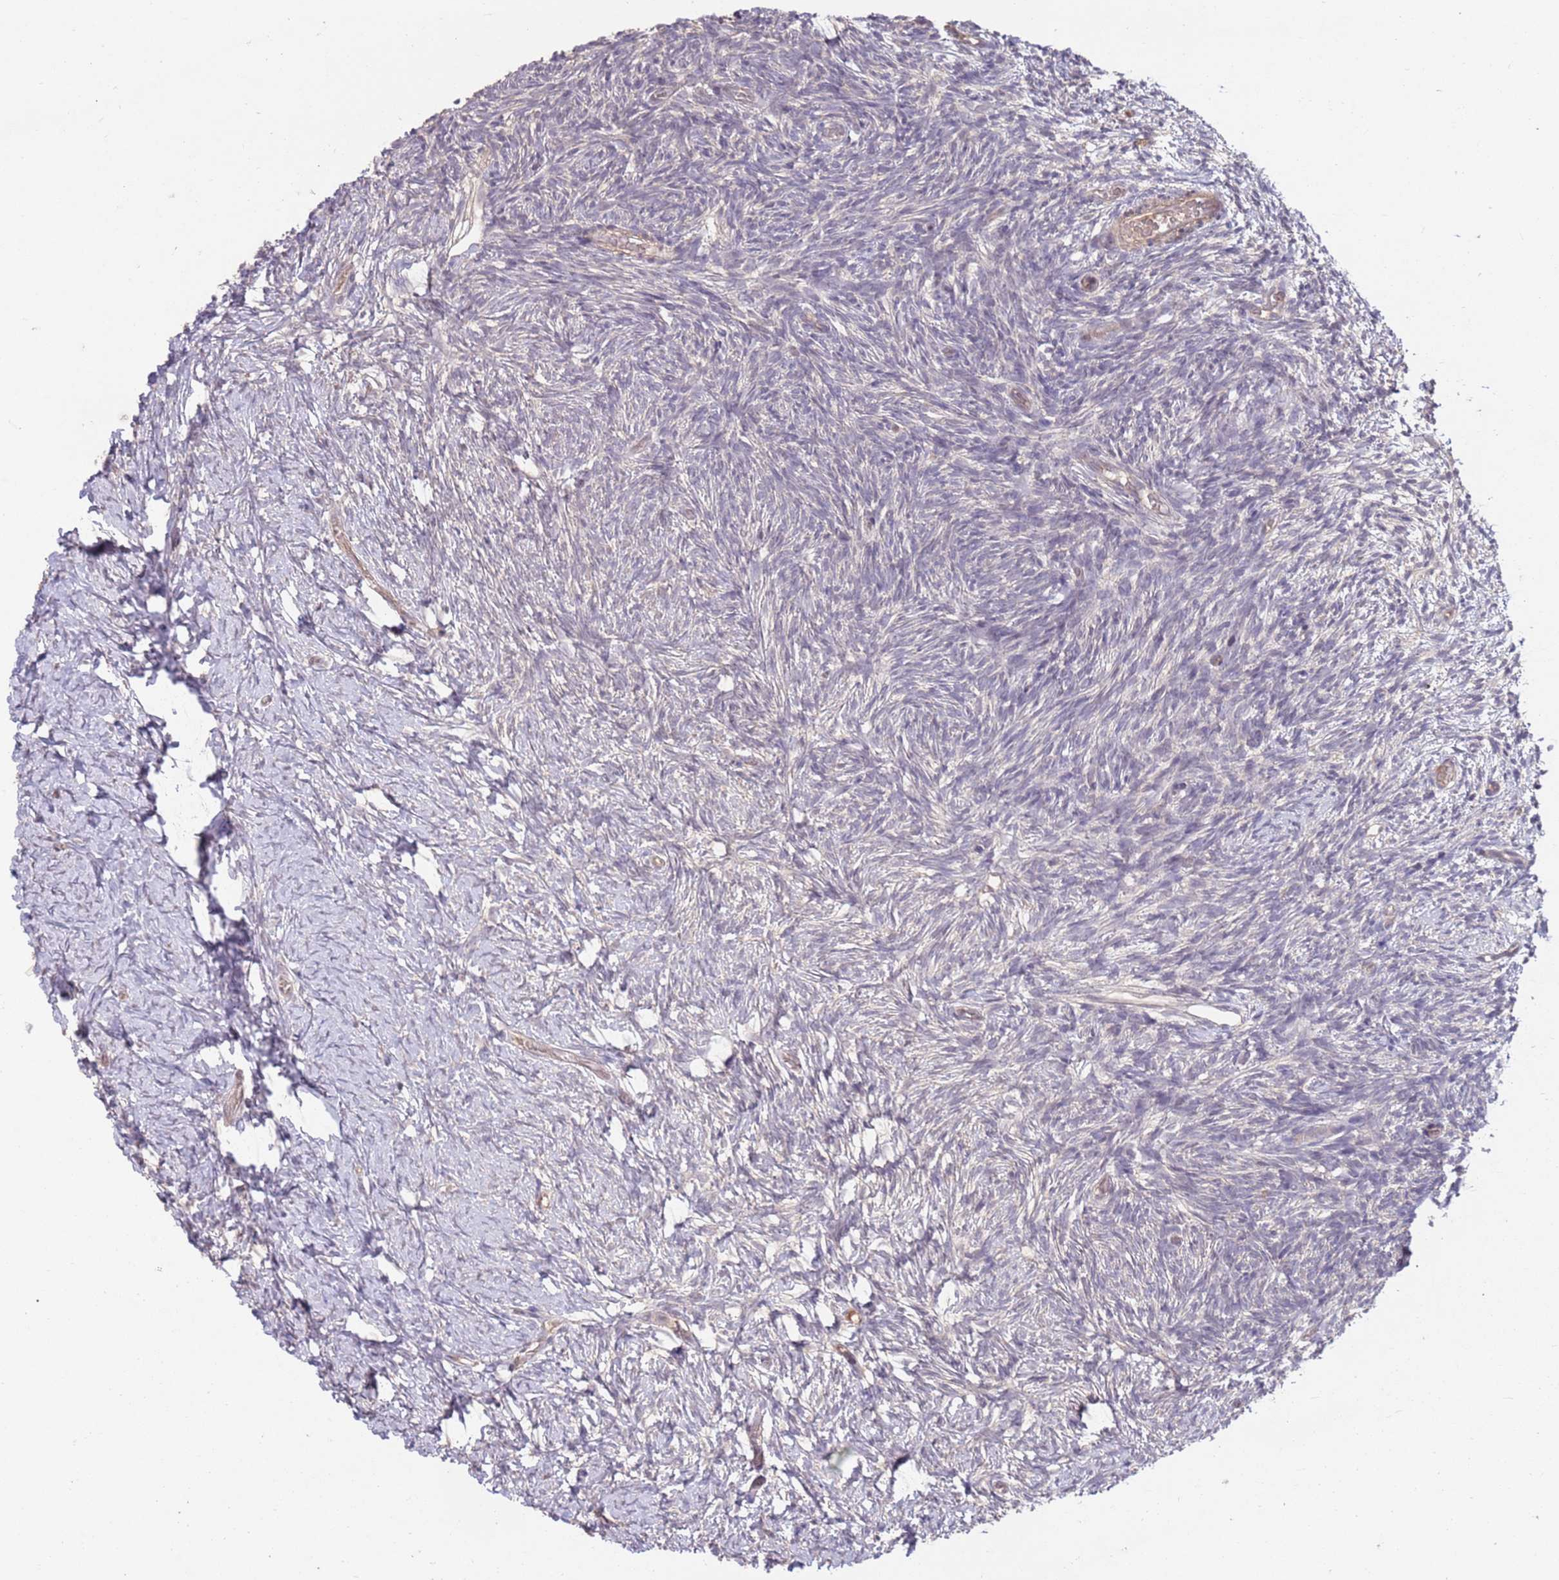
{"staining": {"intensity": "negative", "quantity": "none", "location": "none"}, "tissue": "ovary", "cell_type": "Ovarian stroma cells", "image_type": "normal", "snomed": [{"axis": "morphology", "description": "Normal tissue, NOS"}, {"axis": "topography", "description": "Ovary"}], "caption": "This photomicrograph is of normal ovary stained with IHC to label a protein in brown with the nuclei are counter-stained blue. There is no expression in ovarian stroma cells.", "gene": "MEI1", "patient": {"sex": "female", "age": 39}}